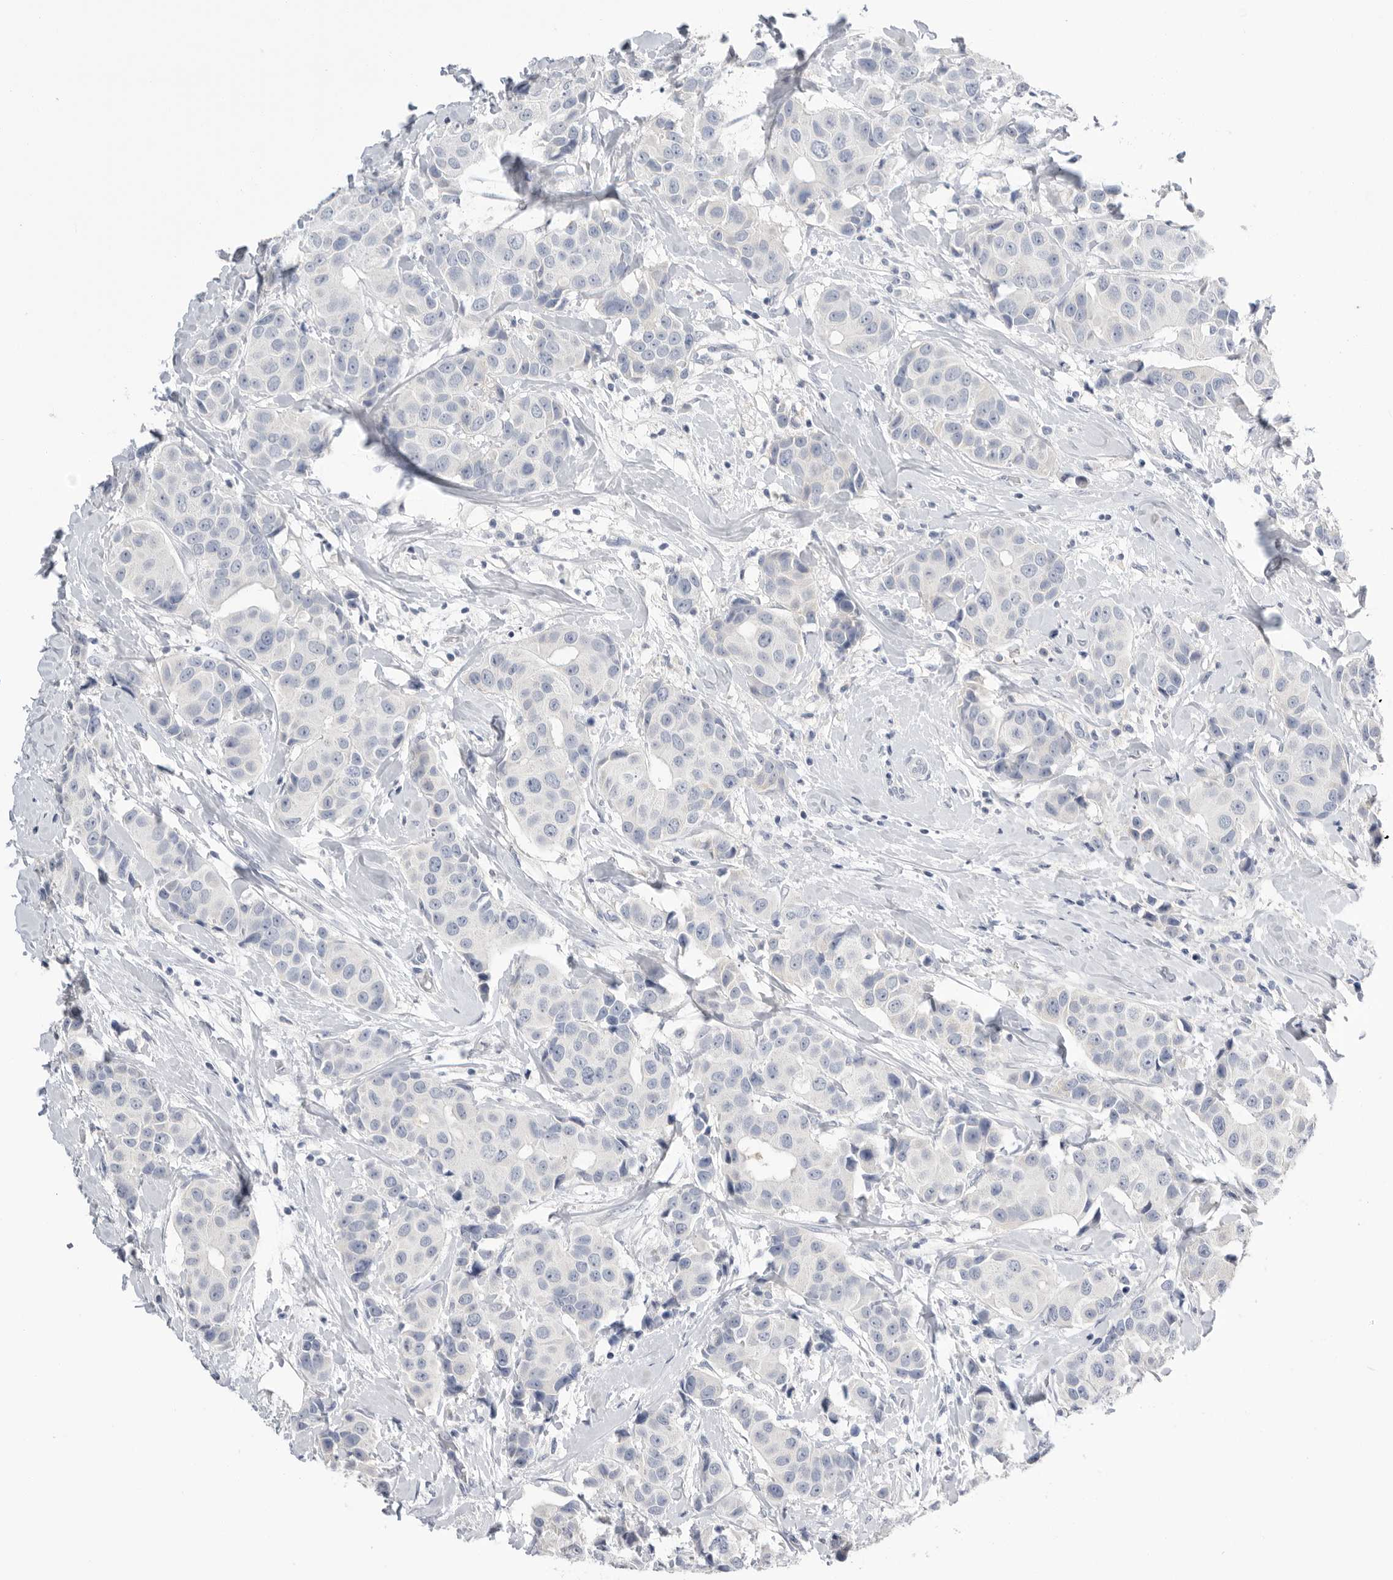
{"staining": {"intensity": "negative", "quantity": "none", "location": "none"}, "tissue": "breast cancer", "cell_type": "Tumor cells", "image_type": "cancer", "snomed": [{"axis": "morphology", "description": "Normal tissue, NOS"}, {"axis": "morphology", "description": "Duct carcinoma"}, {"axis": "topography", "description": "Breast"}], "caption": "DAB (3,3'-diaminobenzidine) immunohistochemical staining of human breast cancer (invasive ductal carcinoma) reveals no significant staining in tumor cells.", "gene": "APOA2", "patient": {"sex": "female", "age": 39}}